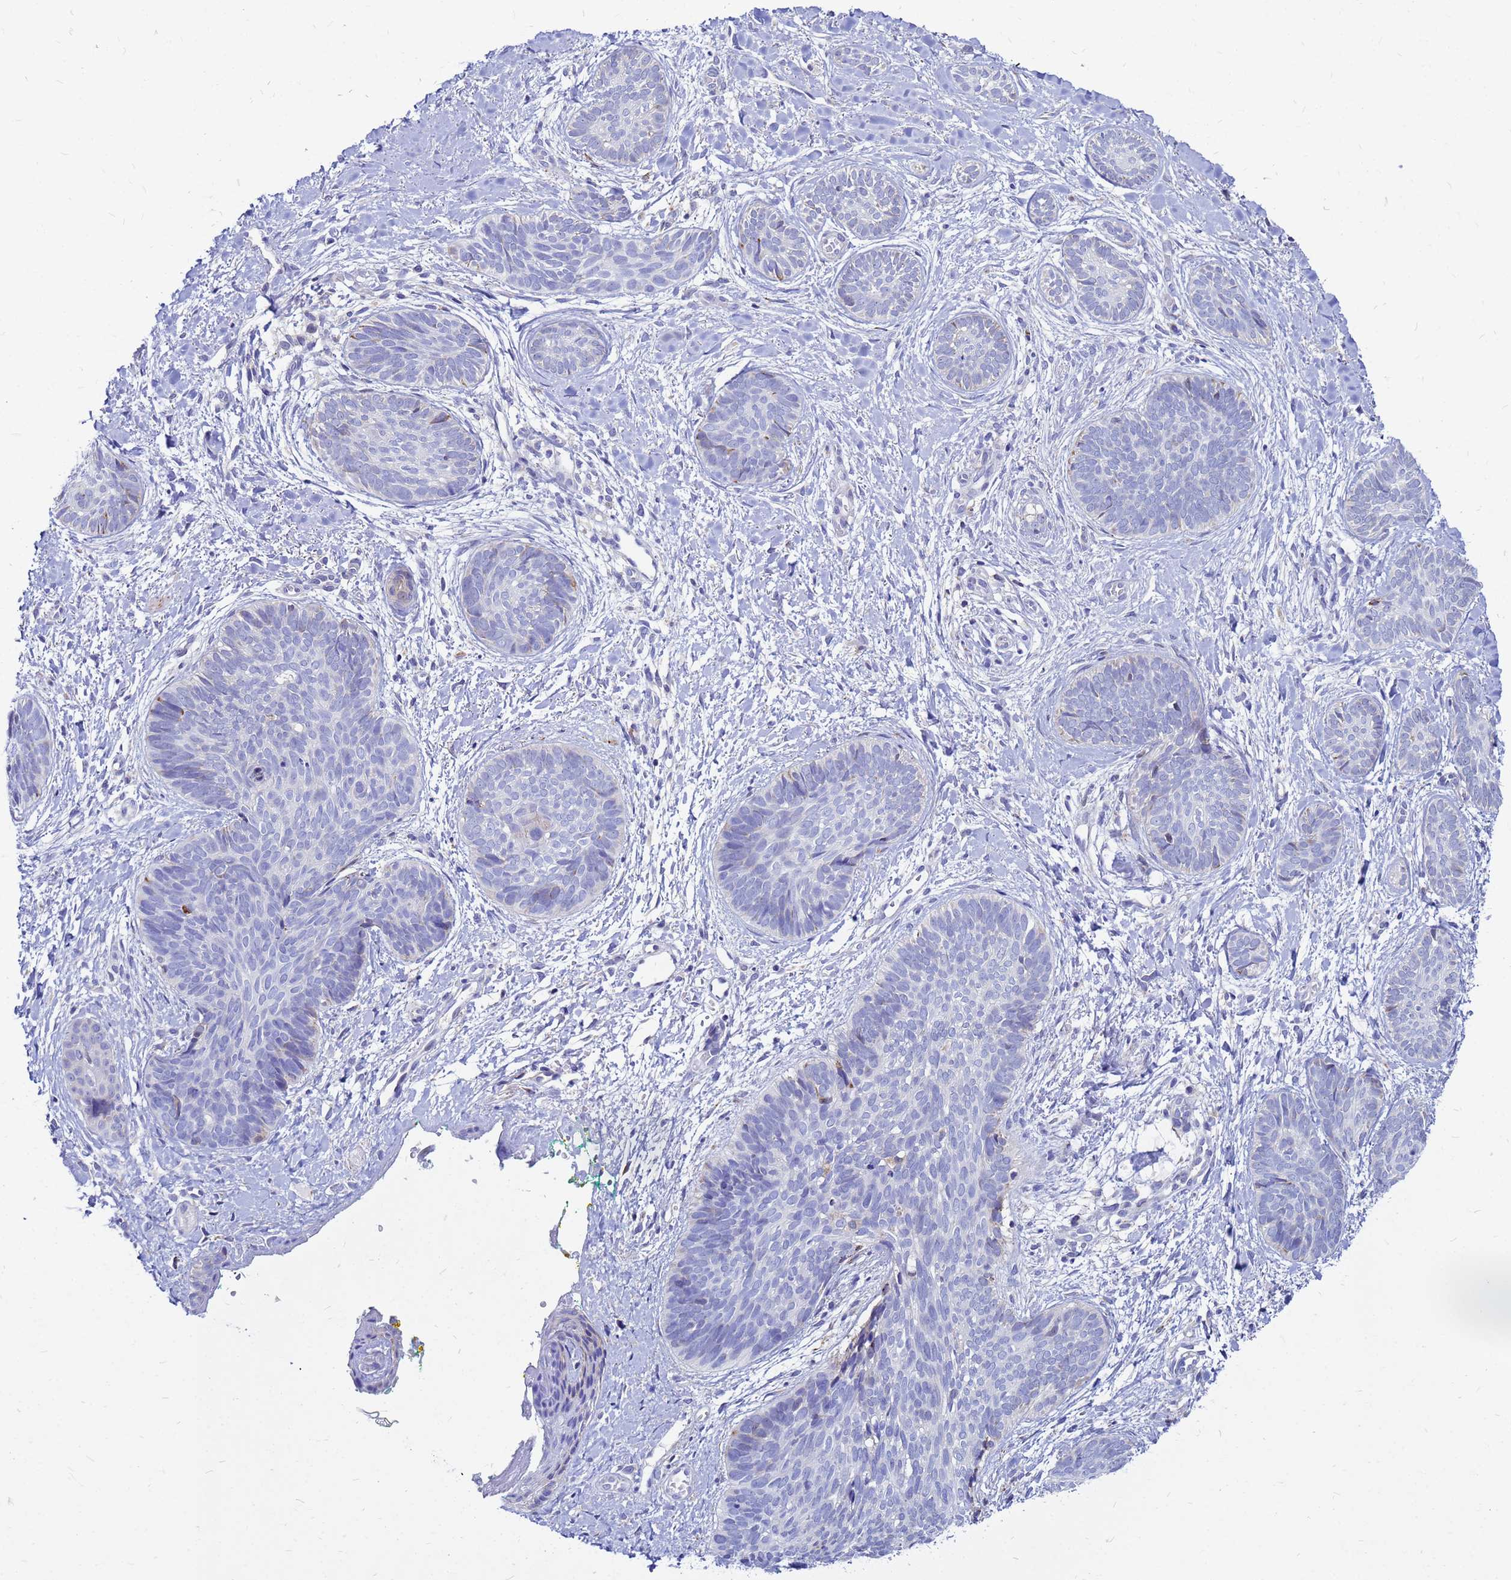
{"staining": {"intensity": "negative", "quantity": "none", "location": "none"}, "tissue": "skin cancer", "cell_type": "Tumor cells", "image_type": "cancer", "snomed": [{"axis": "morphology", "description": "Basal cell carcinoma"}, {"axis": "topography", "description": "Skin"}], "caption": "A high-resolution histopathology image shows immunohistochemistry (IHC) staining of skin basal cell carcinoma, which demonstrates no significant positivity in tumor cells.", "gene": "FHIP1A", "patient": {"sex": "female", "age": 81}}